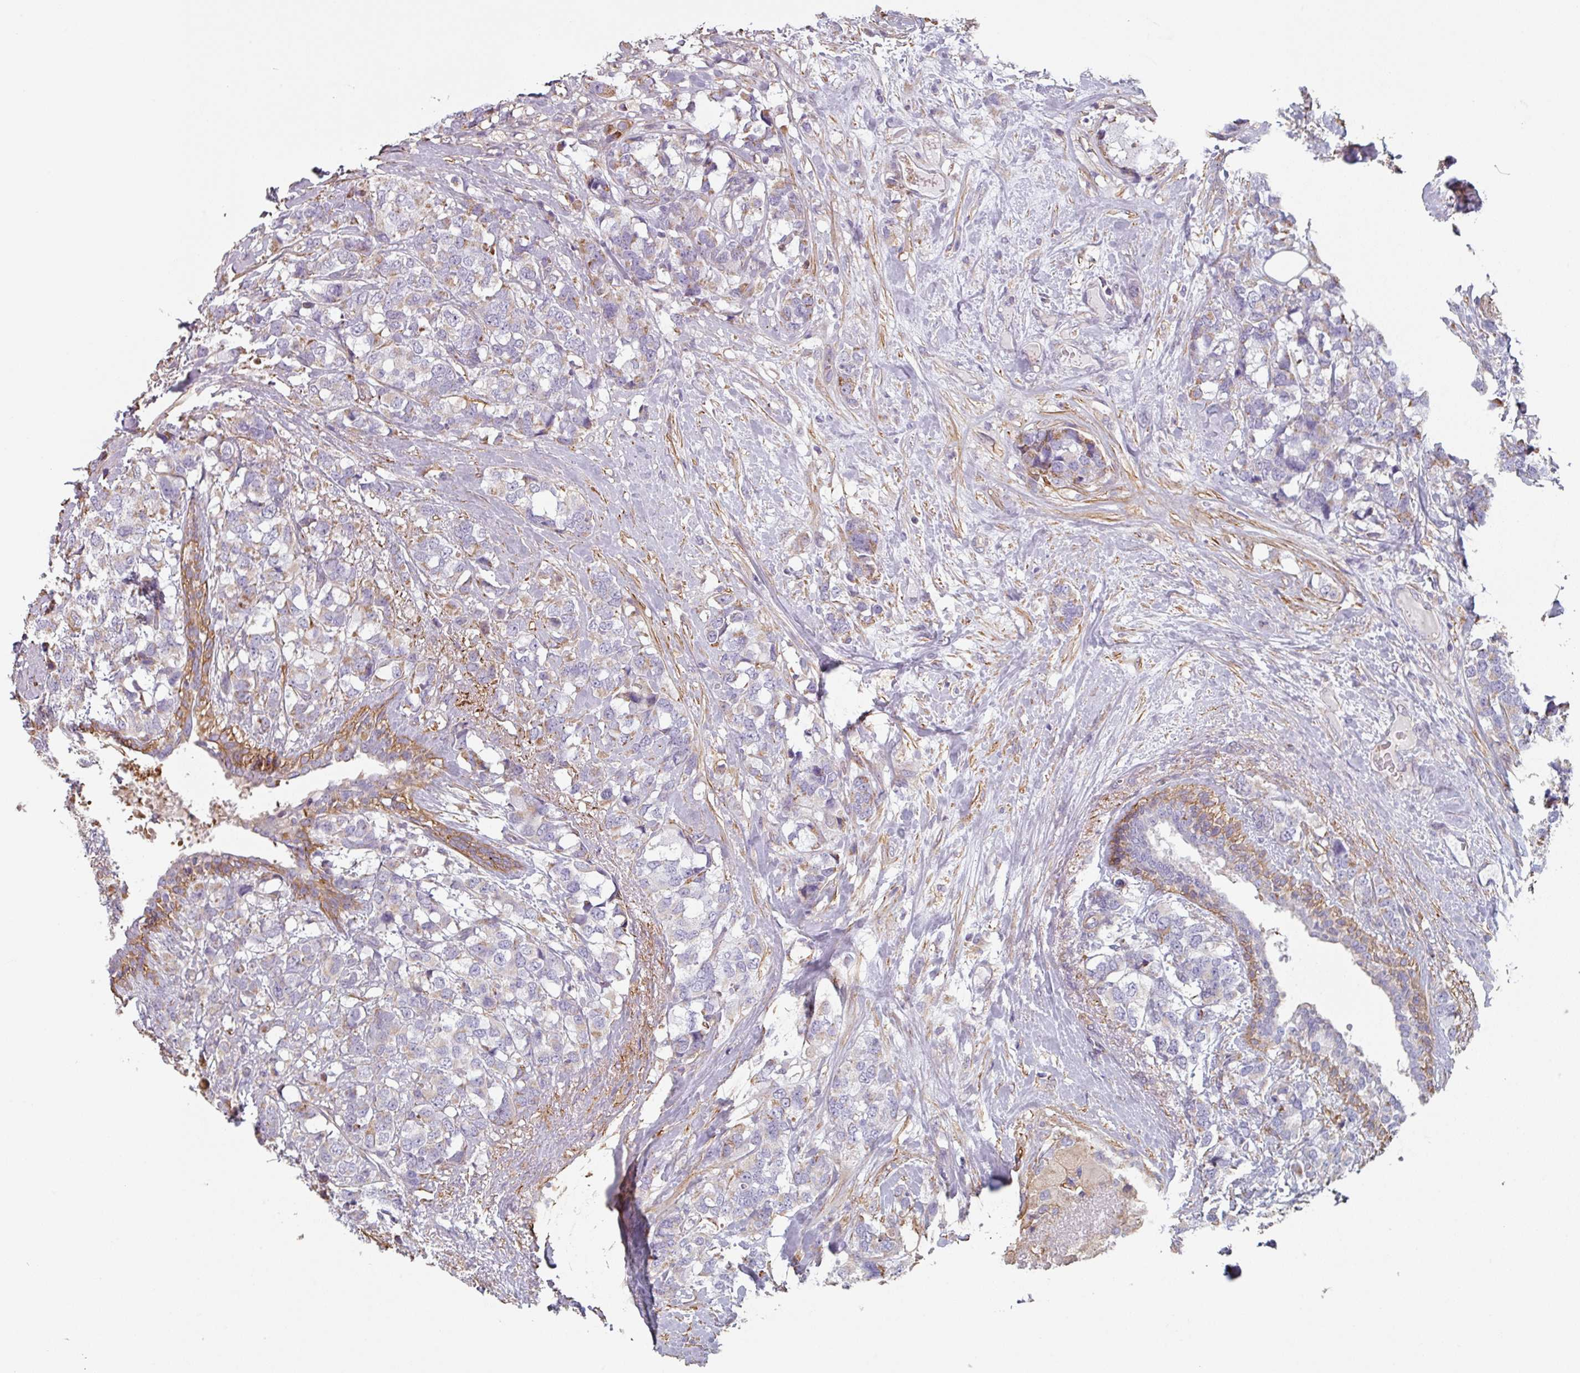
{"staining": {"intensity": "negative", "quantity": "none", "location": "none"}, "tissue": "breast cancer", "cell_type": "Tumor cells", "image_type": "cancer", "snomed": [{"axis": "morphology", "description": "Lobular carcinoma"}, {"axis": "topography", "description": "Breast"}], "caption": "IHC of human breast cancer displays no positivity in tumor cells. (DAB (3,3'-diaminobenzidine) IHC with hematoxylin counter stain).", "gene": "GSTA4", "patient": {"sex": "female", "age": 59}}